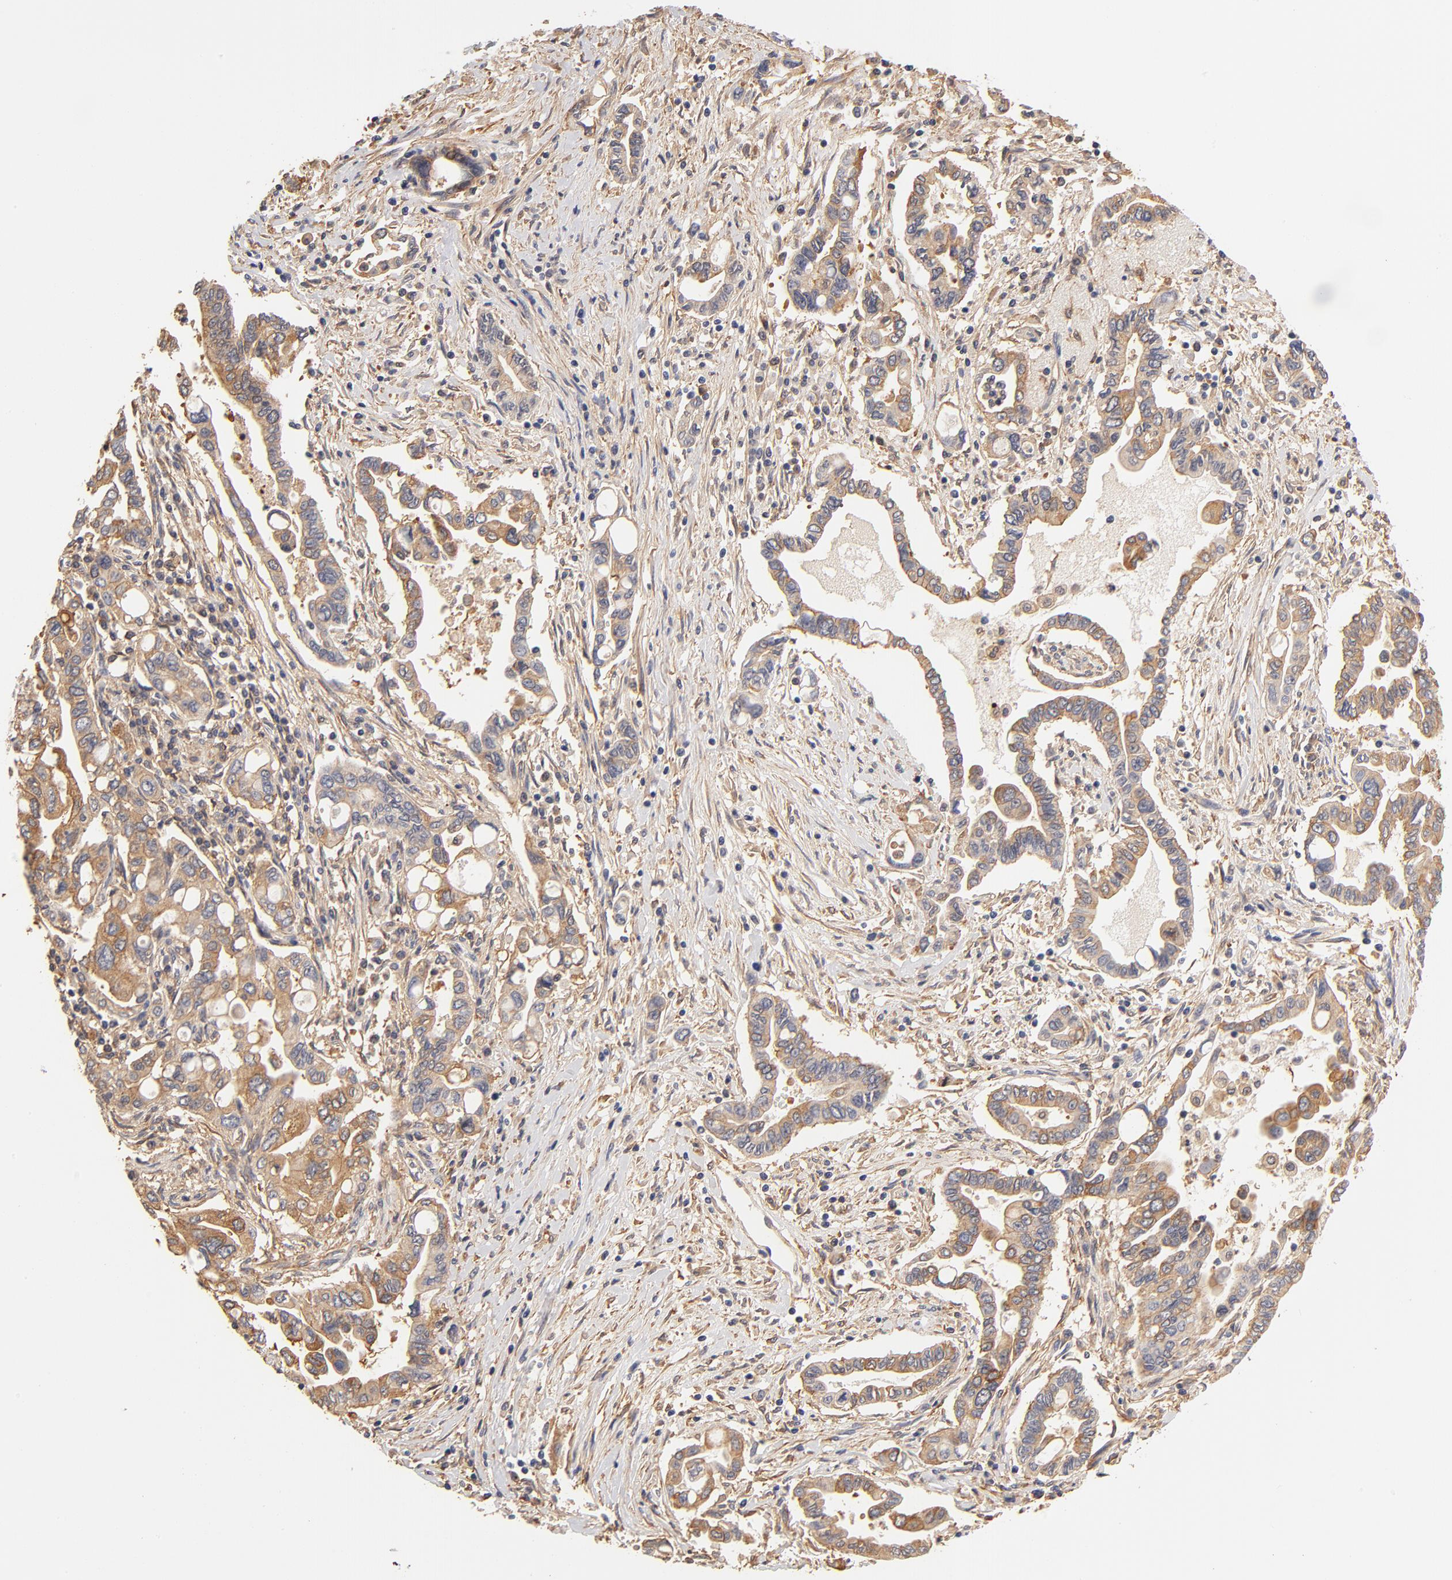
{"staining": {"intensity": "moderate", "quantity": "25%-75%", "location": "cytoplasmic/membranous"}, "tissue": "pancreatic cancer", "cell_type": "Tumor cells", "image_type": "cancer", "snomed": [{"axis": "morphology", "description": "Adenocarcinoma, NOS"}, {"axis": "topography", "description": "Pancreas"}], "caption": "Immunohistochemical staining of human pancreatic cancer shows medium levels of moderate cytoplasmic/membranous positivity in approximately 25%-75% of tumor cells. (DAB IHC with brightfield microscopy, high magnification).", "gene": "FCMR", "patient": {"sex": "female", "age": 57}}